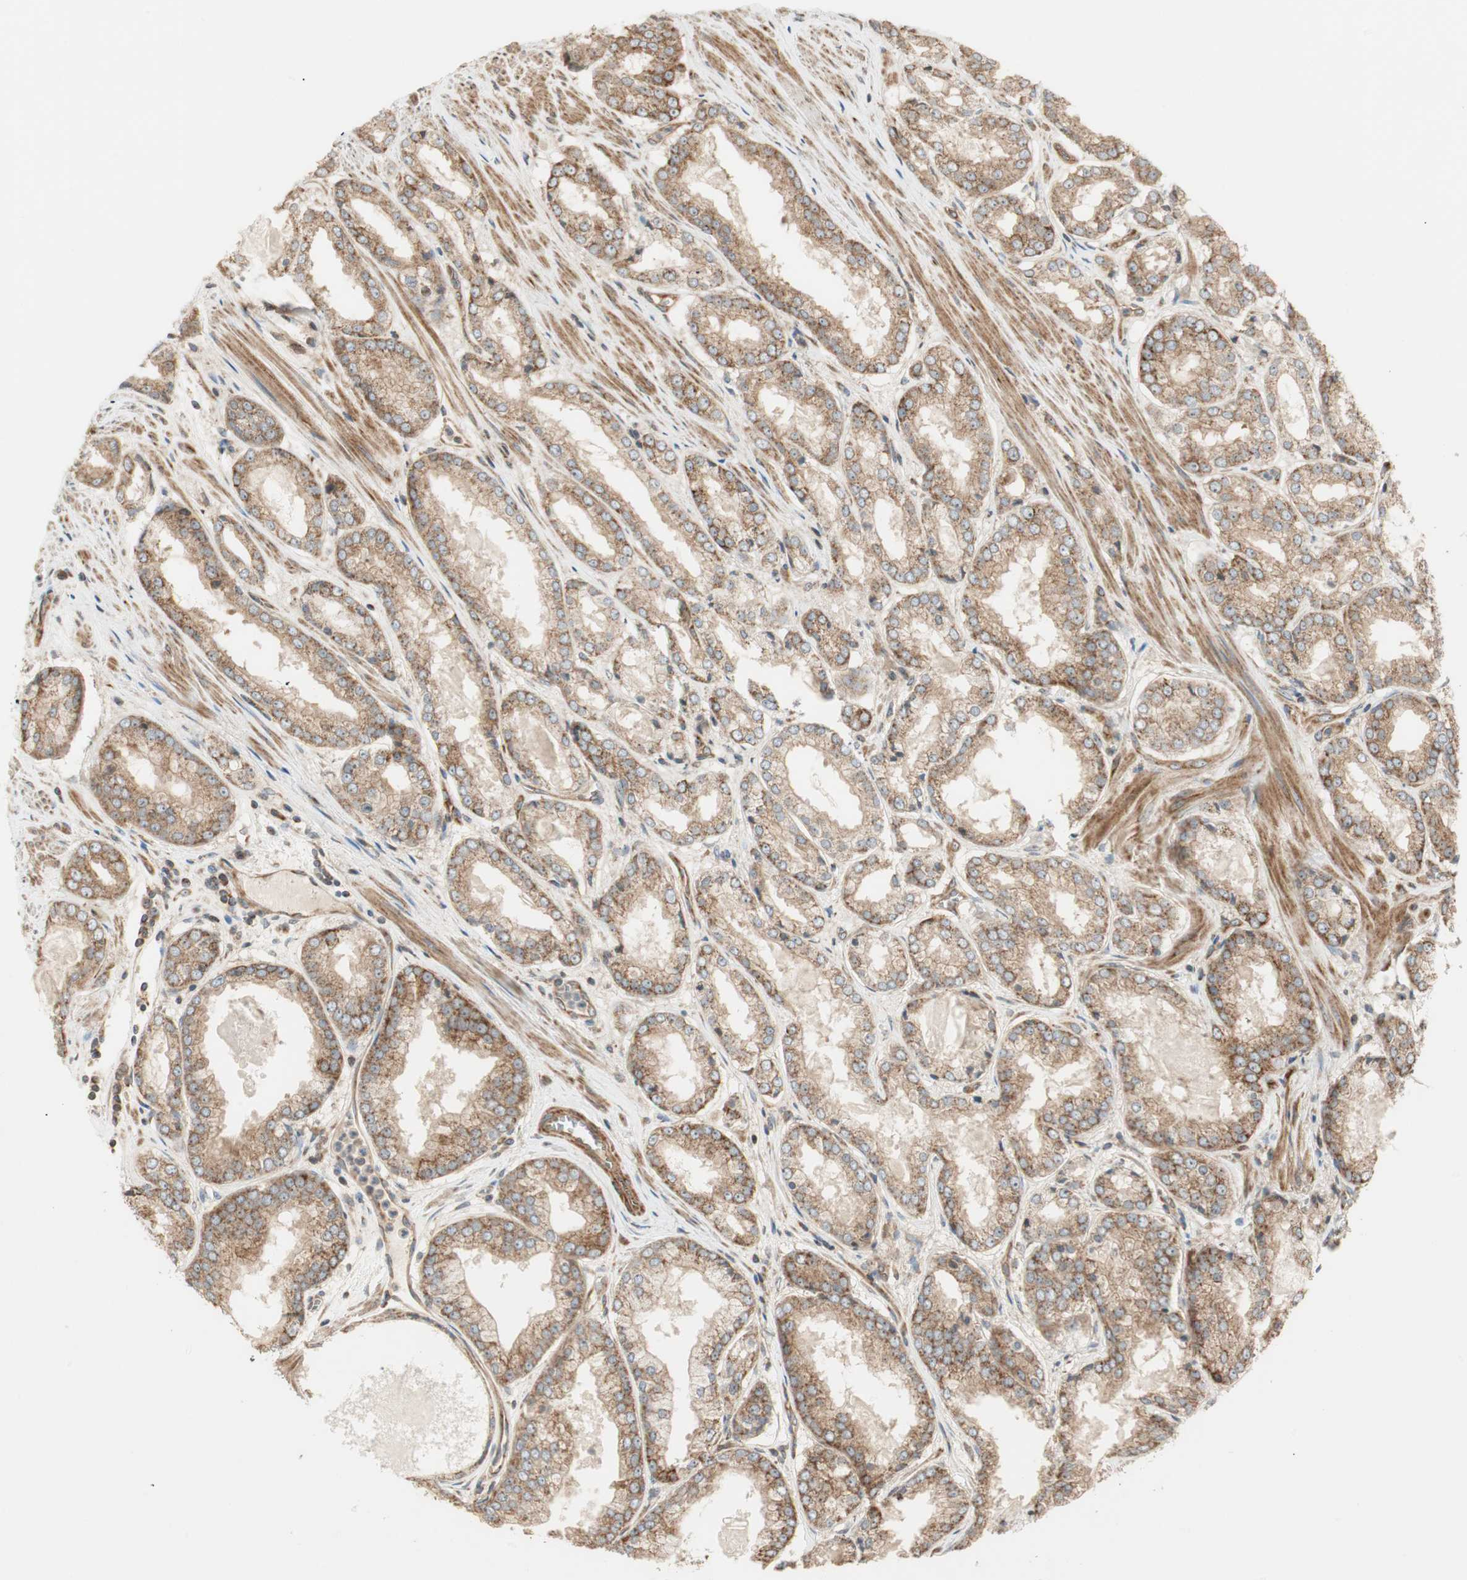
{"staining": {"intensity": "moderate", "quantity": ">75%", "location": "cytoplasmic/membranous"}, "tissue": "prostate cancer", "cell_type": "Tumor cells", "image_type": "cancer", "snomed": [{"axis": "morphology", "description": "Adenocarcinoma, Low grade"}, {"axis": "topography", "description": "Prostate"}], "caption": "Protein expression analysis of human prostate cancer (adenocarcinoma (low-grade)) reveals moderate cytoplasmic/membranous staining in about >75% of tumor cells.", "gene": "CTTNBP2NL", "patient": {"sex": "male", "age": 64}}